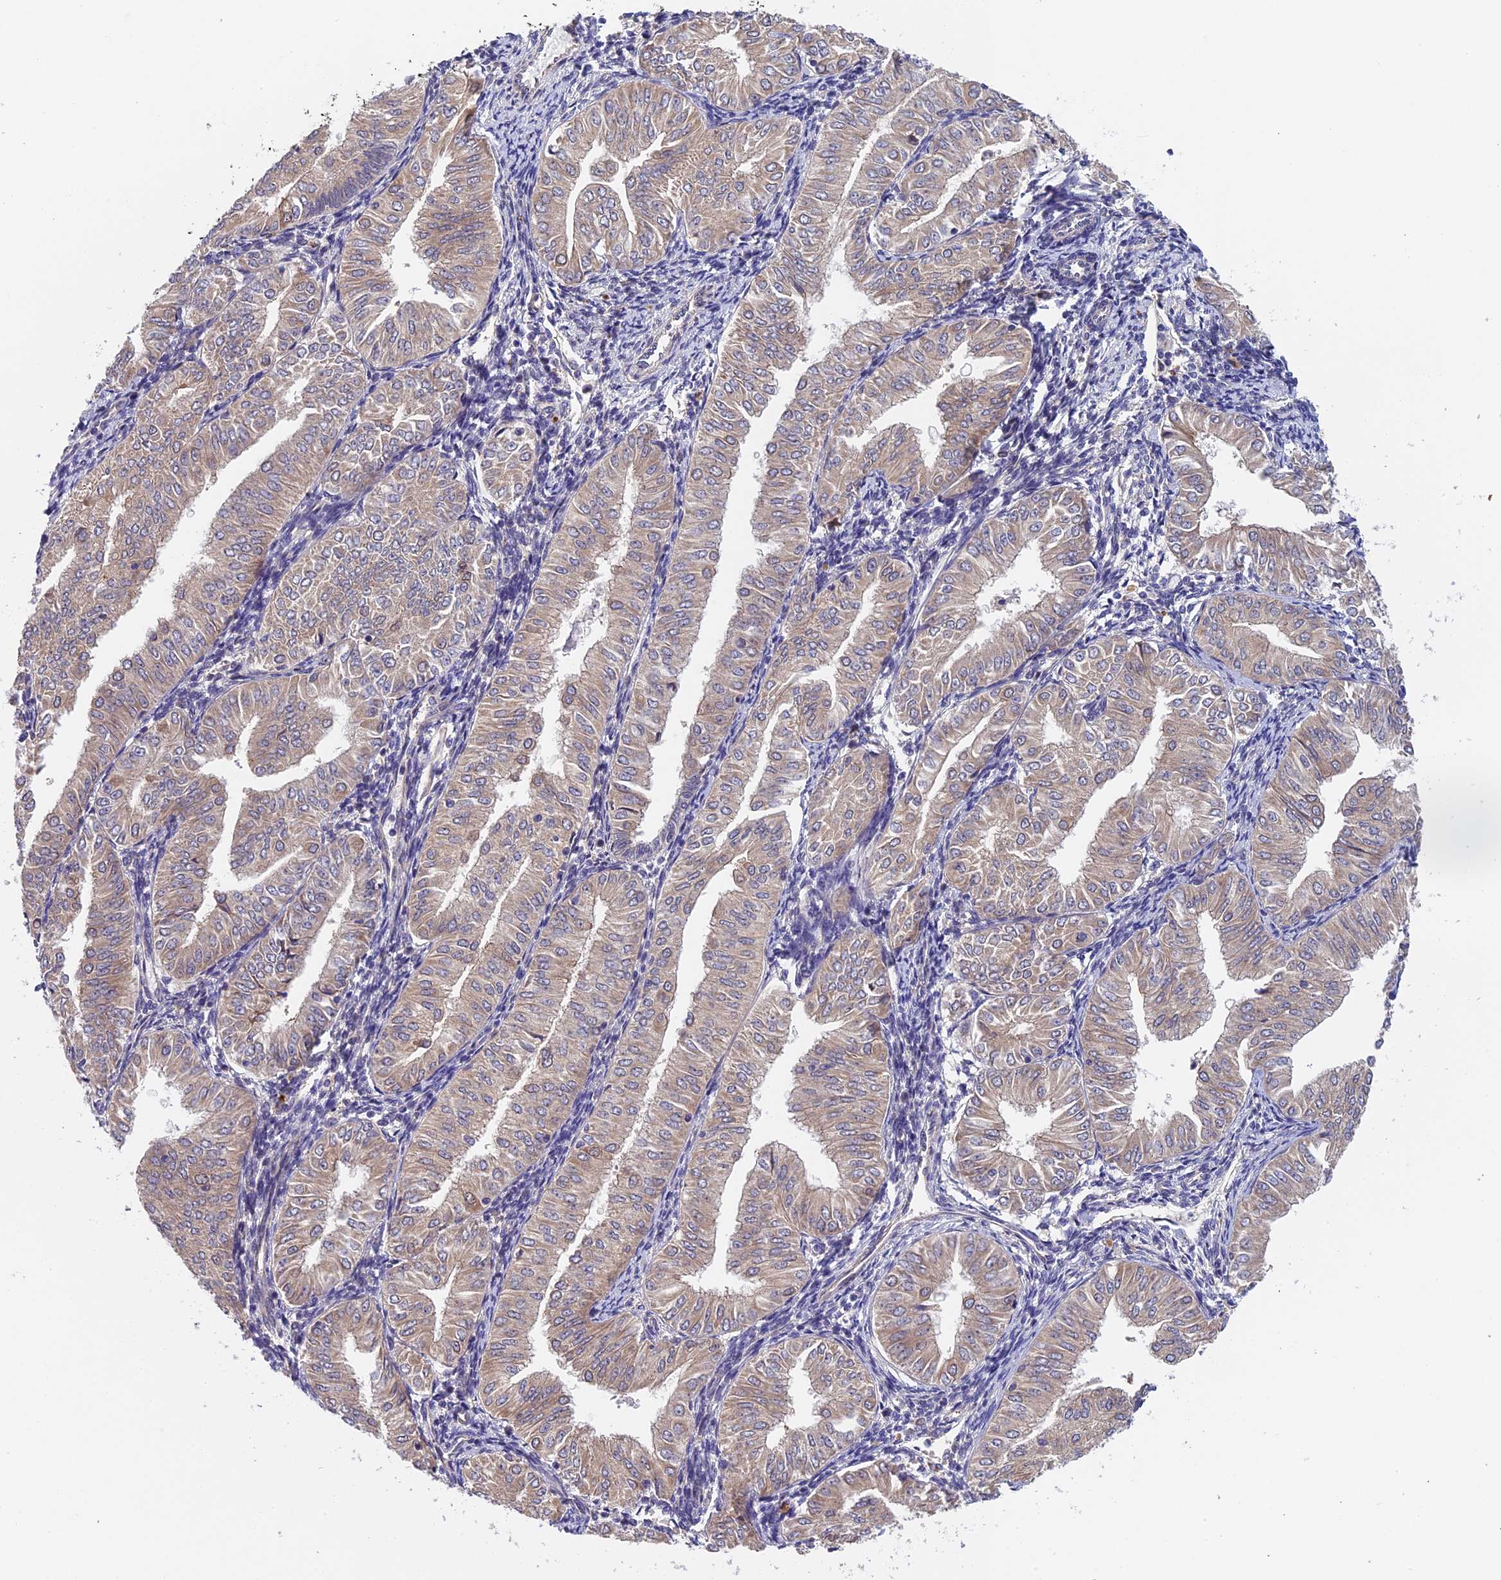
{"staining": {"intensity": "weak", "quantity": "25%-75%", "location": "cytoplasmic/membranous"}, "tissue": "endometrial cancer", "cell_type": "Tumor cells", "image_type": "cancer", "snomed": [{"axis": "morphology", "description": "Normal tissue, NOS"}, {"axis": "morphology", "description": "Adenocarcinoma, NOS"}, {"axis": "topography", "description": "Endometrium"}], "caption": "An IHC micrograph of tumor tissue is shown. Protein staining in brown shows weak cytoplasmic/membranous positivity in adenocarcinoma (endometrial) within tumor cells.", "gene": "CCDC9B", "patient": {"sex": "female", "age": 53}}